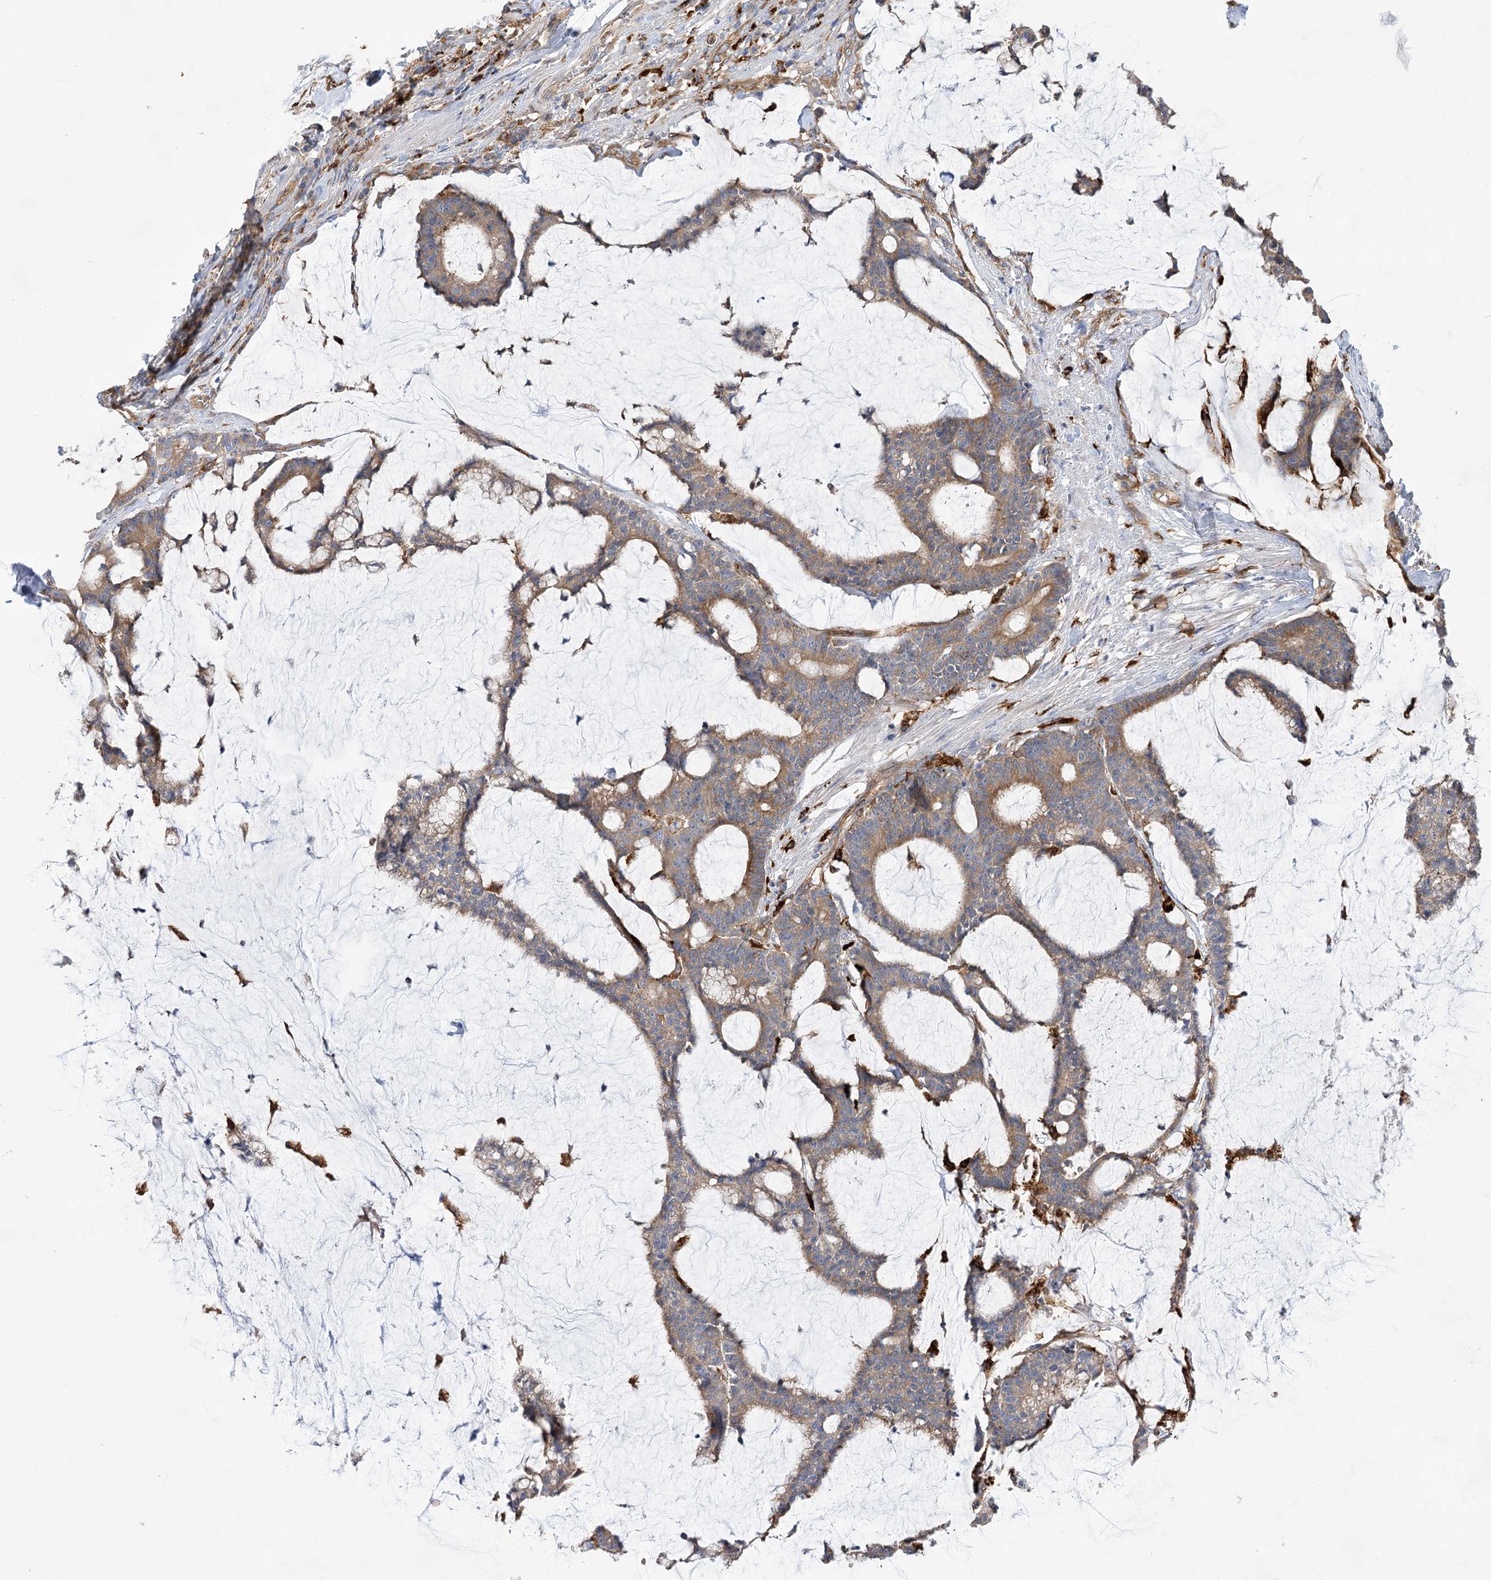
{"staining": {"intensity": "moderate", "quantity": ">75%", "location": "cytoplasmic/membranous"}, "tissue": "colorectal cancer", "cell_type": "Tumor cells", "image_type": "cancer", "snomed": [{"axis": "morphology", "description": "Adenocarcinoma, NOS"}, {"axis": "topography", "description": "Colon"}], "caption": "Protein analysis of adenocarcinoma (colorectal) tissue reveals moderate cytoplasmic/membranous expression in approximately >75% of tumor cells. (DAB (3,3'-diaminobenzidine) IHC, brown staining for protein, blue staining for nuclei).", "gene": "GUSB", "patient": {"sex": "female", "age": 84}}